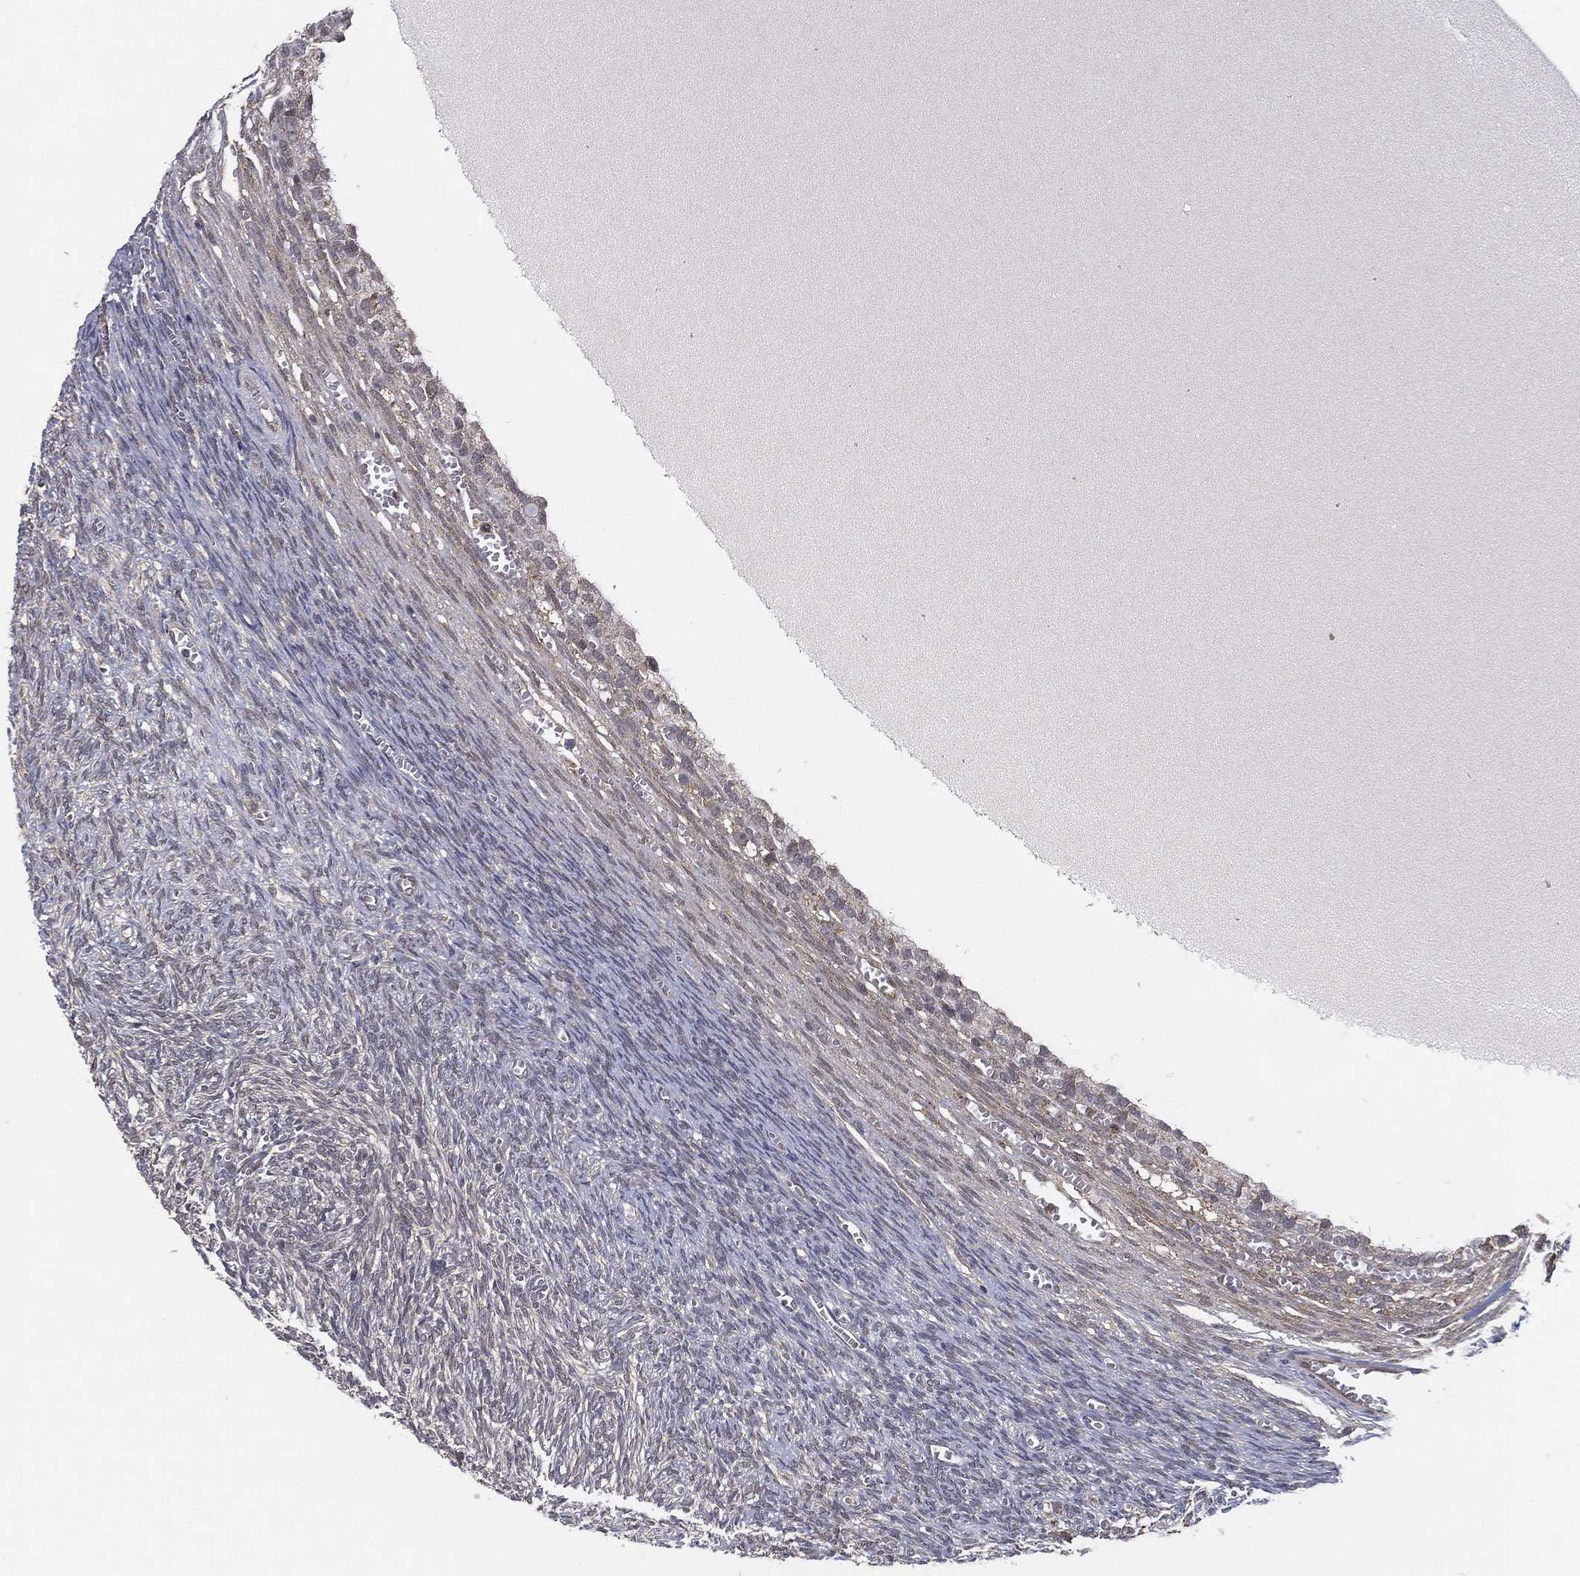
{"staining": {"intensity": "negative", "quantity": "none", "location": "none"}, "tissue": "ovary", "cell_type": "Ovarian stroma cells", "image_type": "normal", "snomed": [{"axis": "morphology", "description": "Normal tissue, NOS"}, {"axis": "topography", "description": "Ovary"}], "caption": "A high-resolution image shows immunohistochemistry (IHC) staining of normal ovary, which reveals no significant positivity in ovarian stroma cells.", "gene": "UACA", "patient": {"sex": "female", "age": 43}}